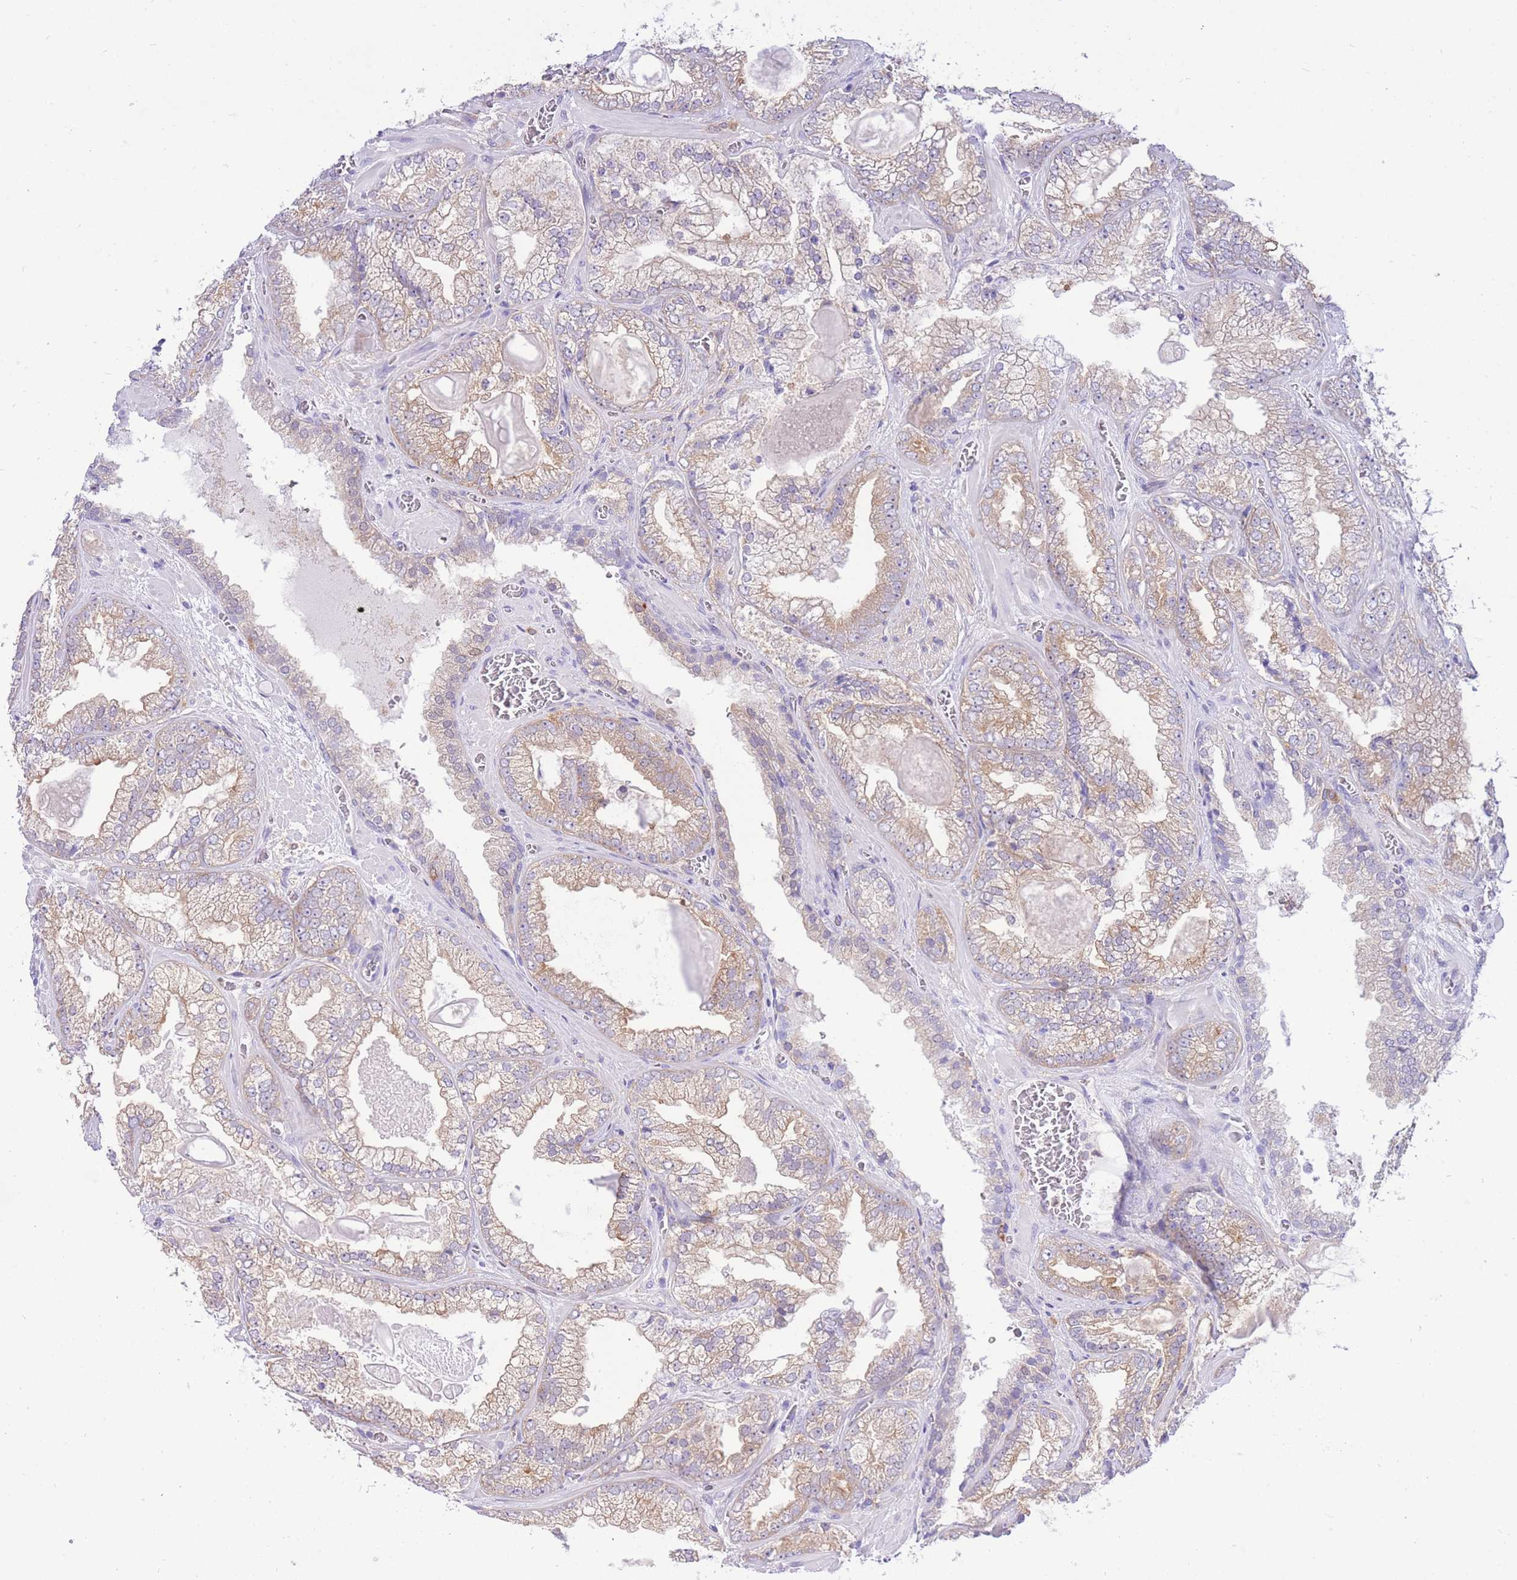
{"staining": {"intensity": "moderate", "quantity": "25%-75%", "location": "cytoplasmic/membranous"}, "tissue": "prostate cancer", "cell_type": "Tumor cells", "image_type": "cancer", "snomed": [{"axis": "morphology", "description": "Adenocarcinoma, Low grade"}, {"axis": "topography", "description": "Prostate"}], "caption": "A photomicrograph of human prostate cancer stained for a protein displays moderate cytoplasmic/membranous brown staining in tumor cells.", "gene": "NAMPT", "patient": {"sex": "male", "age": 57}}